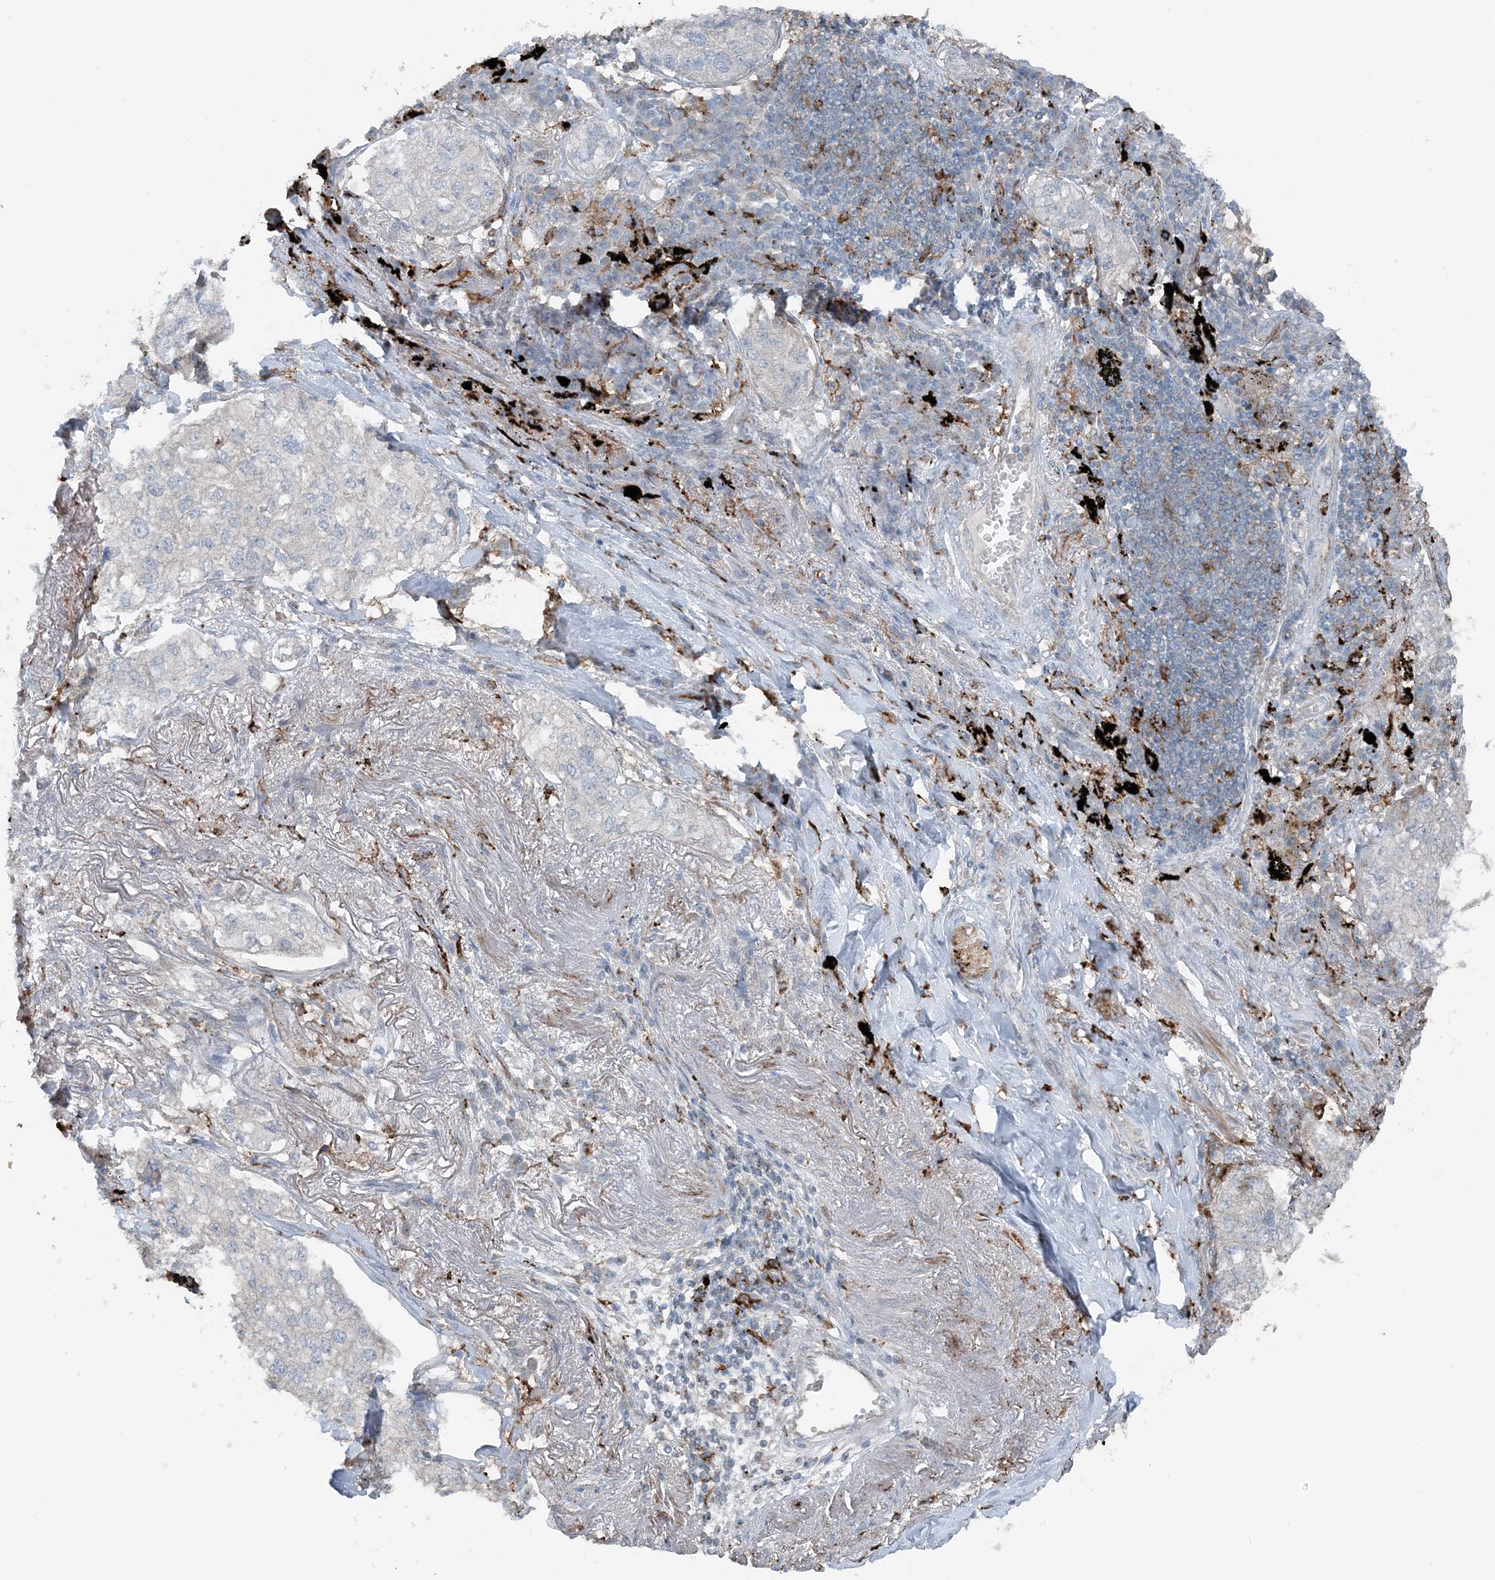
{"staining": {"intensity": "negative", "quantity": "none", "location": "none"}, "tissue": "lung cancer", "cell_type": "Tumor cells", "image_type": "cancer", "snomed": [{"axis": "morphology", "description": "Adenocarcinoma, NOS"}, {"axis": "topography", "description": "Lung"}], "caption": "Human lung cancer stained for a protein using IHC exhibits no positivity in tumor cells.", "gene": "KY", "patient": {"sex": "male", "age": 65}}